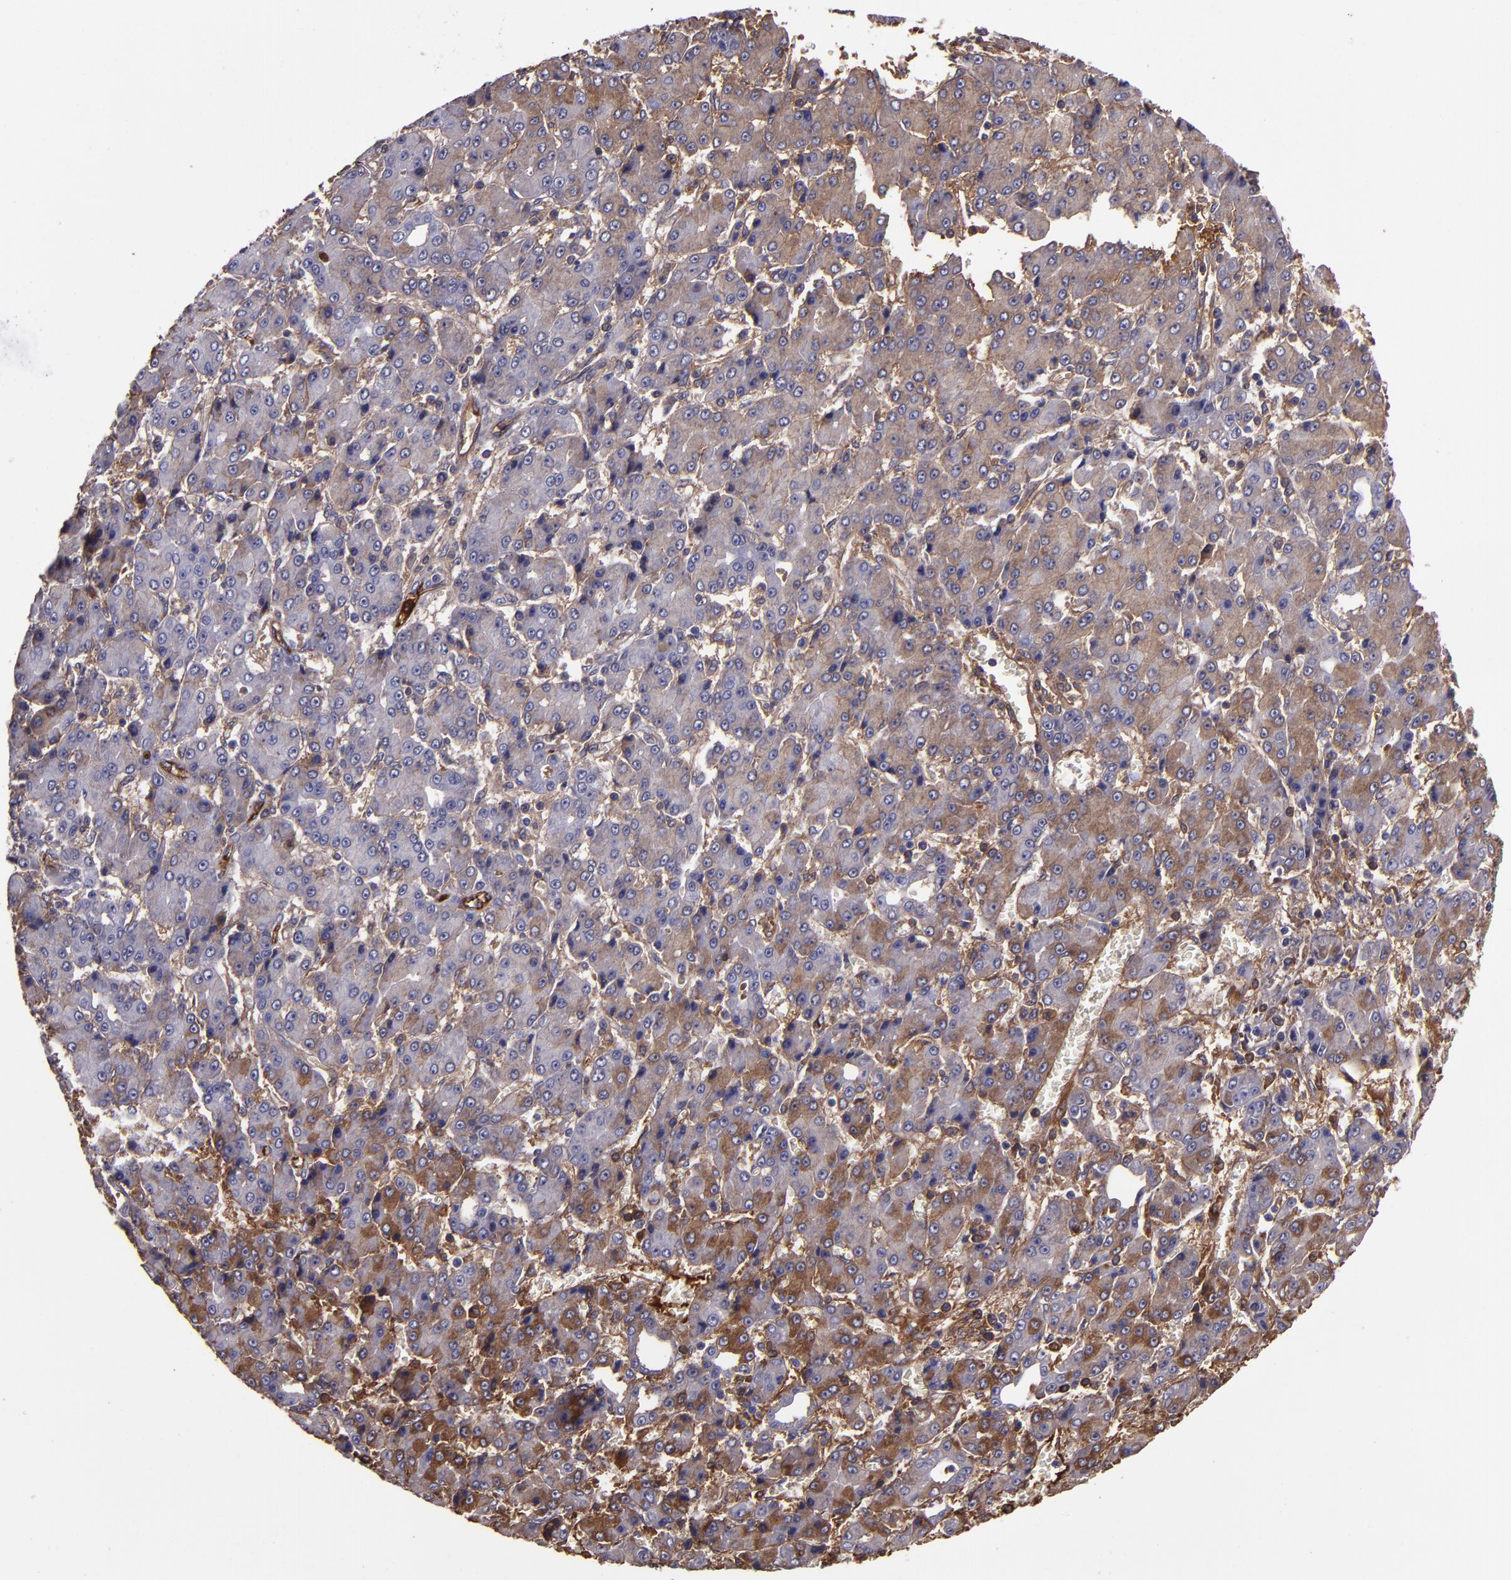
{"staining": {"intensity": "moderate", "quantity": "<25%", "location": "cytoplasmic/membranous"}, "tissue": "liver cancer", "cell_type": "Tumor cells", "image_type": "cancer", "snomed": [{"axis": "morphology", "description": "Carcinoma, Hepatocellular, NOS"}, {"axis": "topography", "description": "Liver"}], "caption": "This is an image of IHC staining of hepatocellular carcinoma (liver), which shows moderate staining in the cytoplasmic/membranous of tumor cells.", "gene": "A2M", "patient": {"sex": "male", "age": 69}}